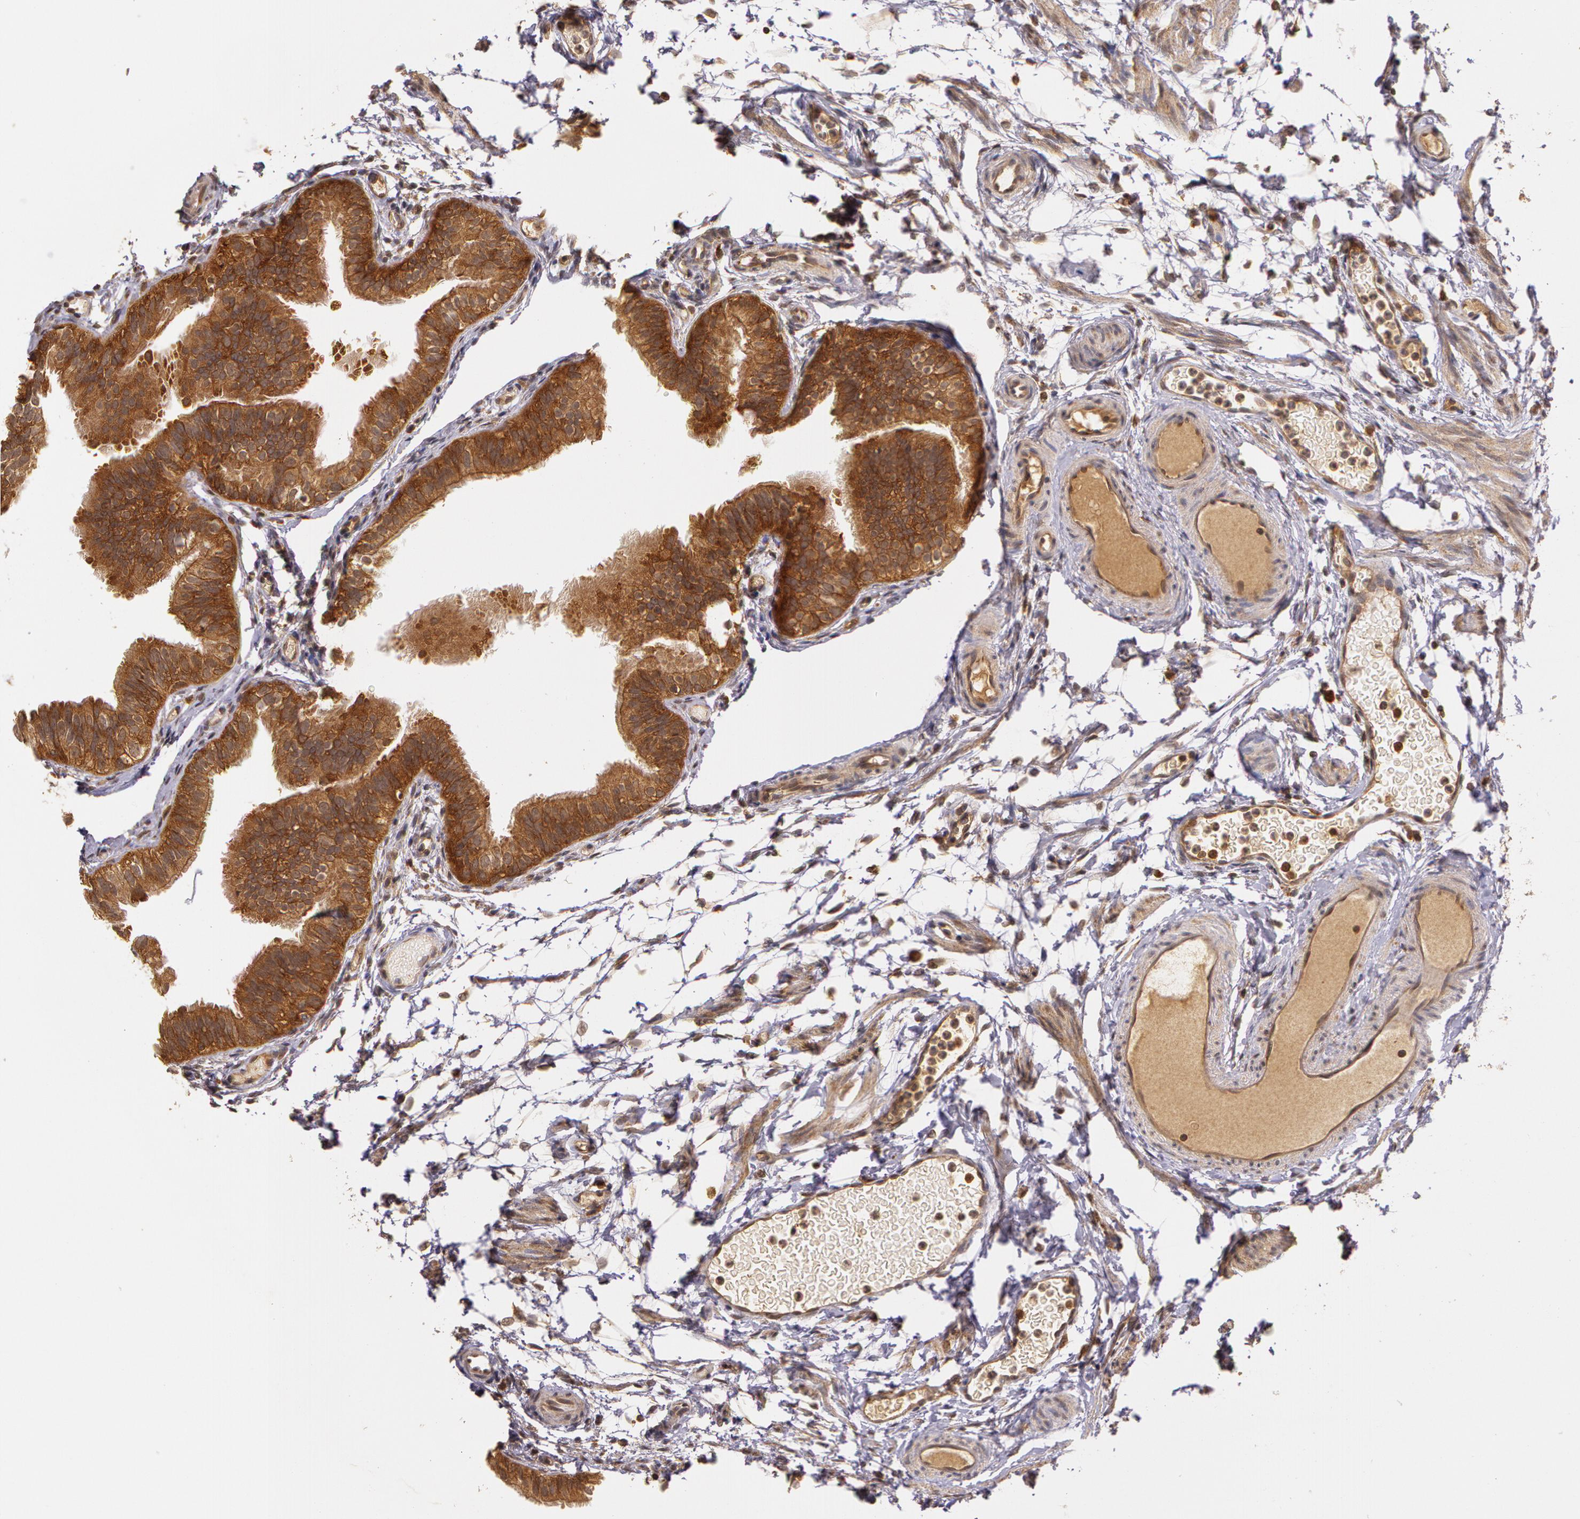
{"staining": {"intensity": "strong", "quantity": ">75%", "location": "cytoplasmic/membranous"}, "tissue": "fallopian tube", "cell_type": "Glandular cells", "image_type": "normal", "snomed": [{"axis": "morphology", "description": "Normal tissue, NOS"}, {"axis": "morphology", "description": "Dermoid, NOS"}, {"axis": "topography", "description": "Fallopian tube"}], "caption": "This is an image of IHC staining of benign fallopian tube, which shows strong expression in the cytoplasmic/membranous of glandular cells.", "gene": "ASCC2", "patient": {"sex": "female", "age": 33}}